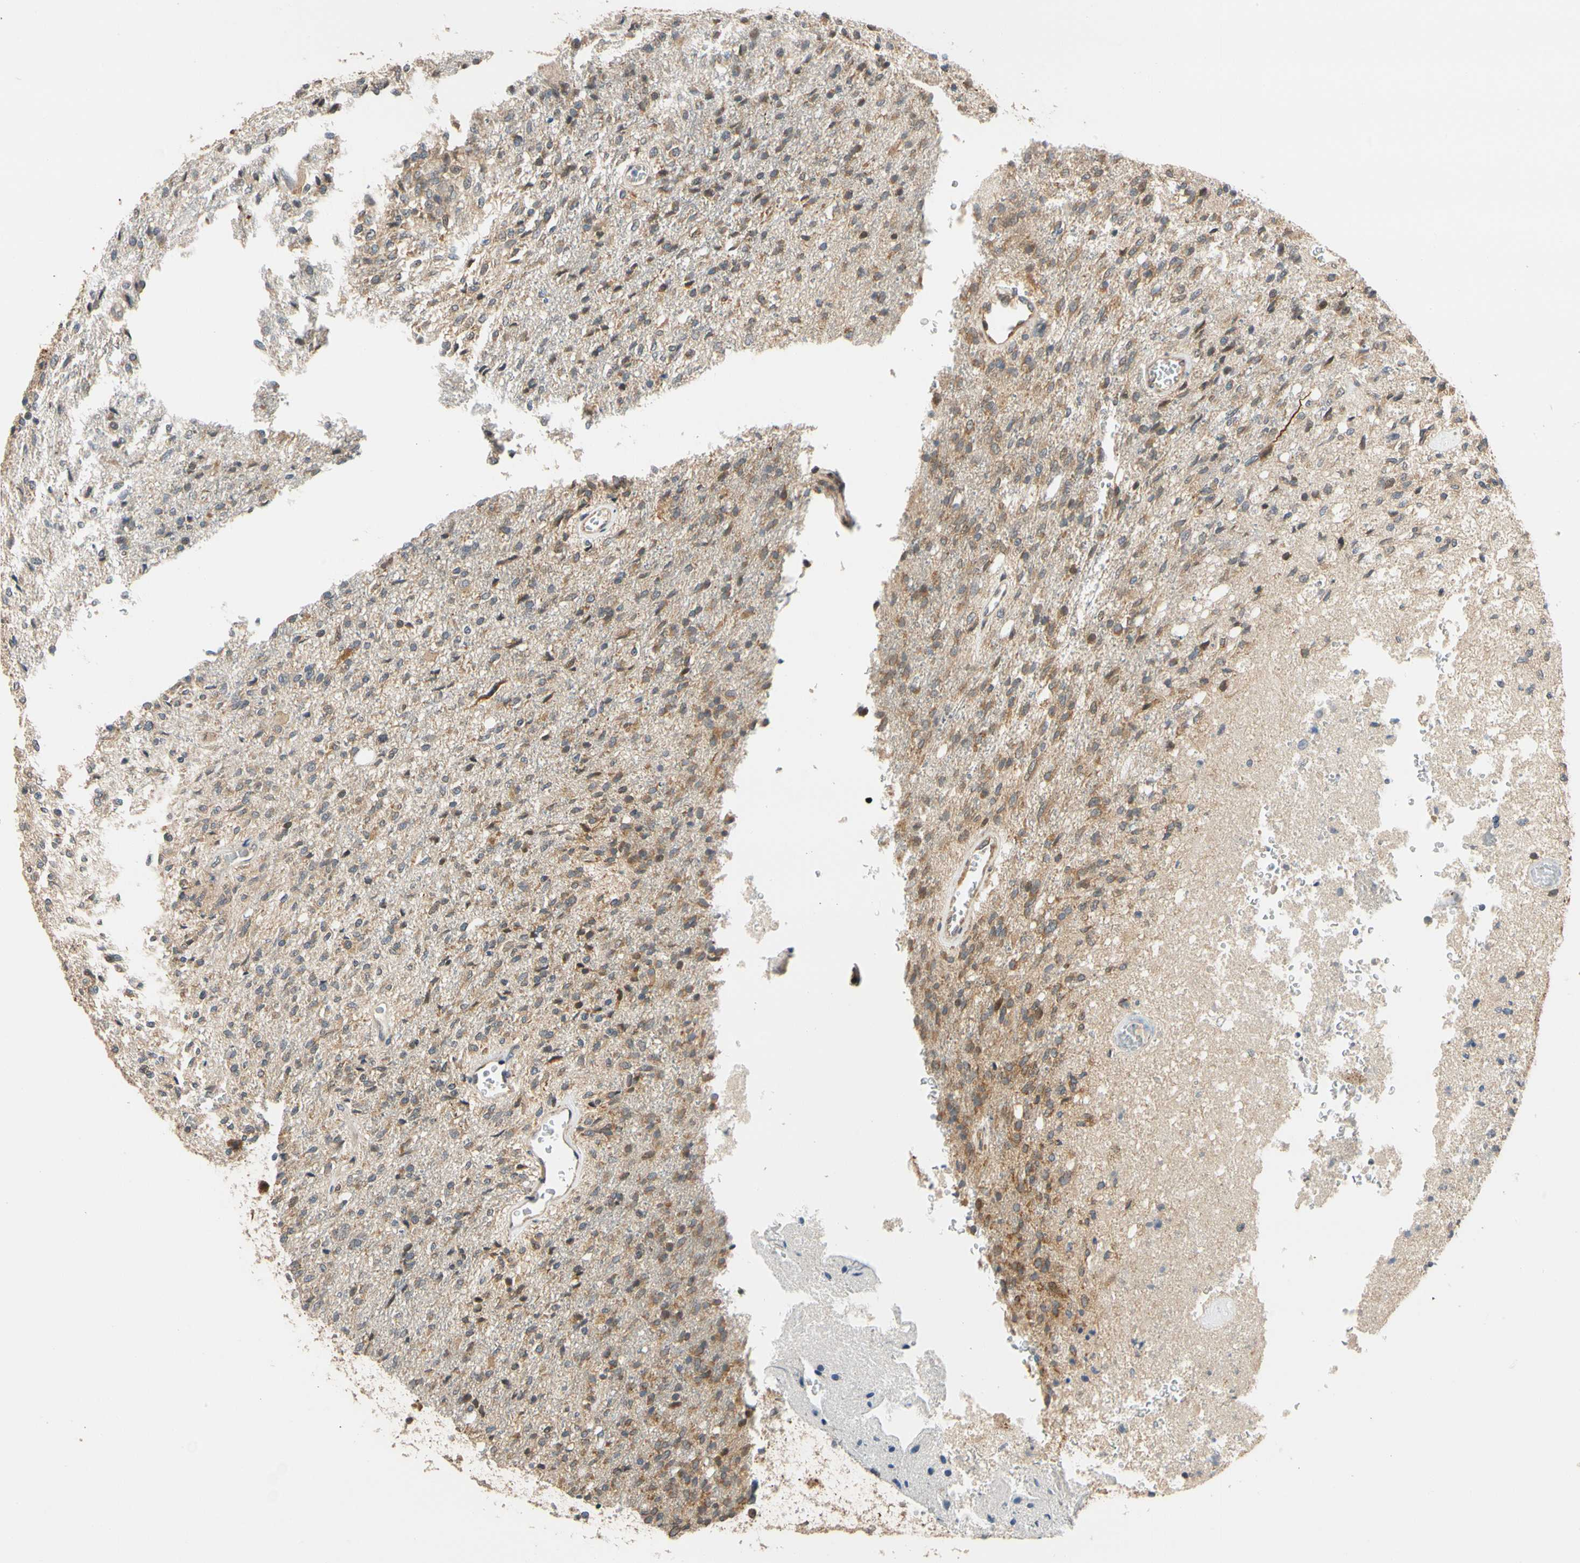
{"staining": {"intensity": "moderate", "quantity": ">75%", "location": "cytoplasmic/membranous"}, "tissue": "glioma", "cell_type": "Tumor cells", "image_type": "cancer", "snomed": [{"axis": "morphology", "description": "Normal tissue, NOS"}, {"axis": "morphology", "description": "Glioma, malignant, High grade"}, {"axis": "topography", "description": "Cerebral cortex"}], "caption": "Protein expression analysis of glioma demonstrates moderate cytoplasmic/membranous positivity in approximately >75% of tumor cells.", "gene": "ANKHD1", "patient": {"sex": "male", "age": 77}}